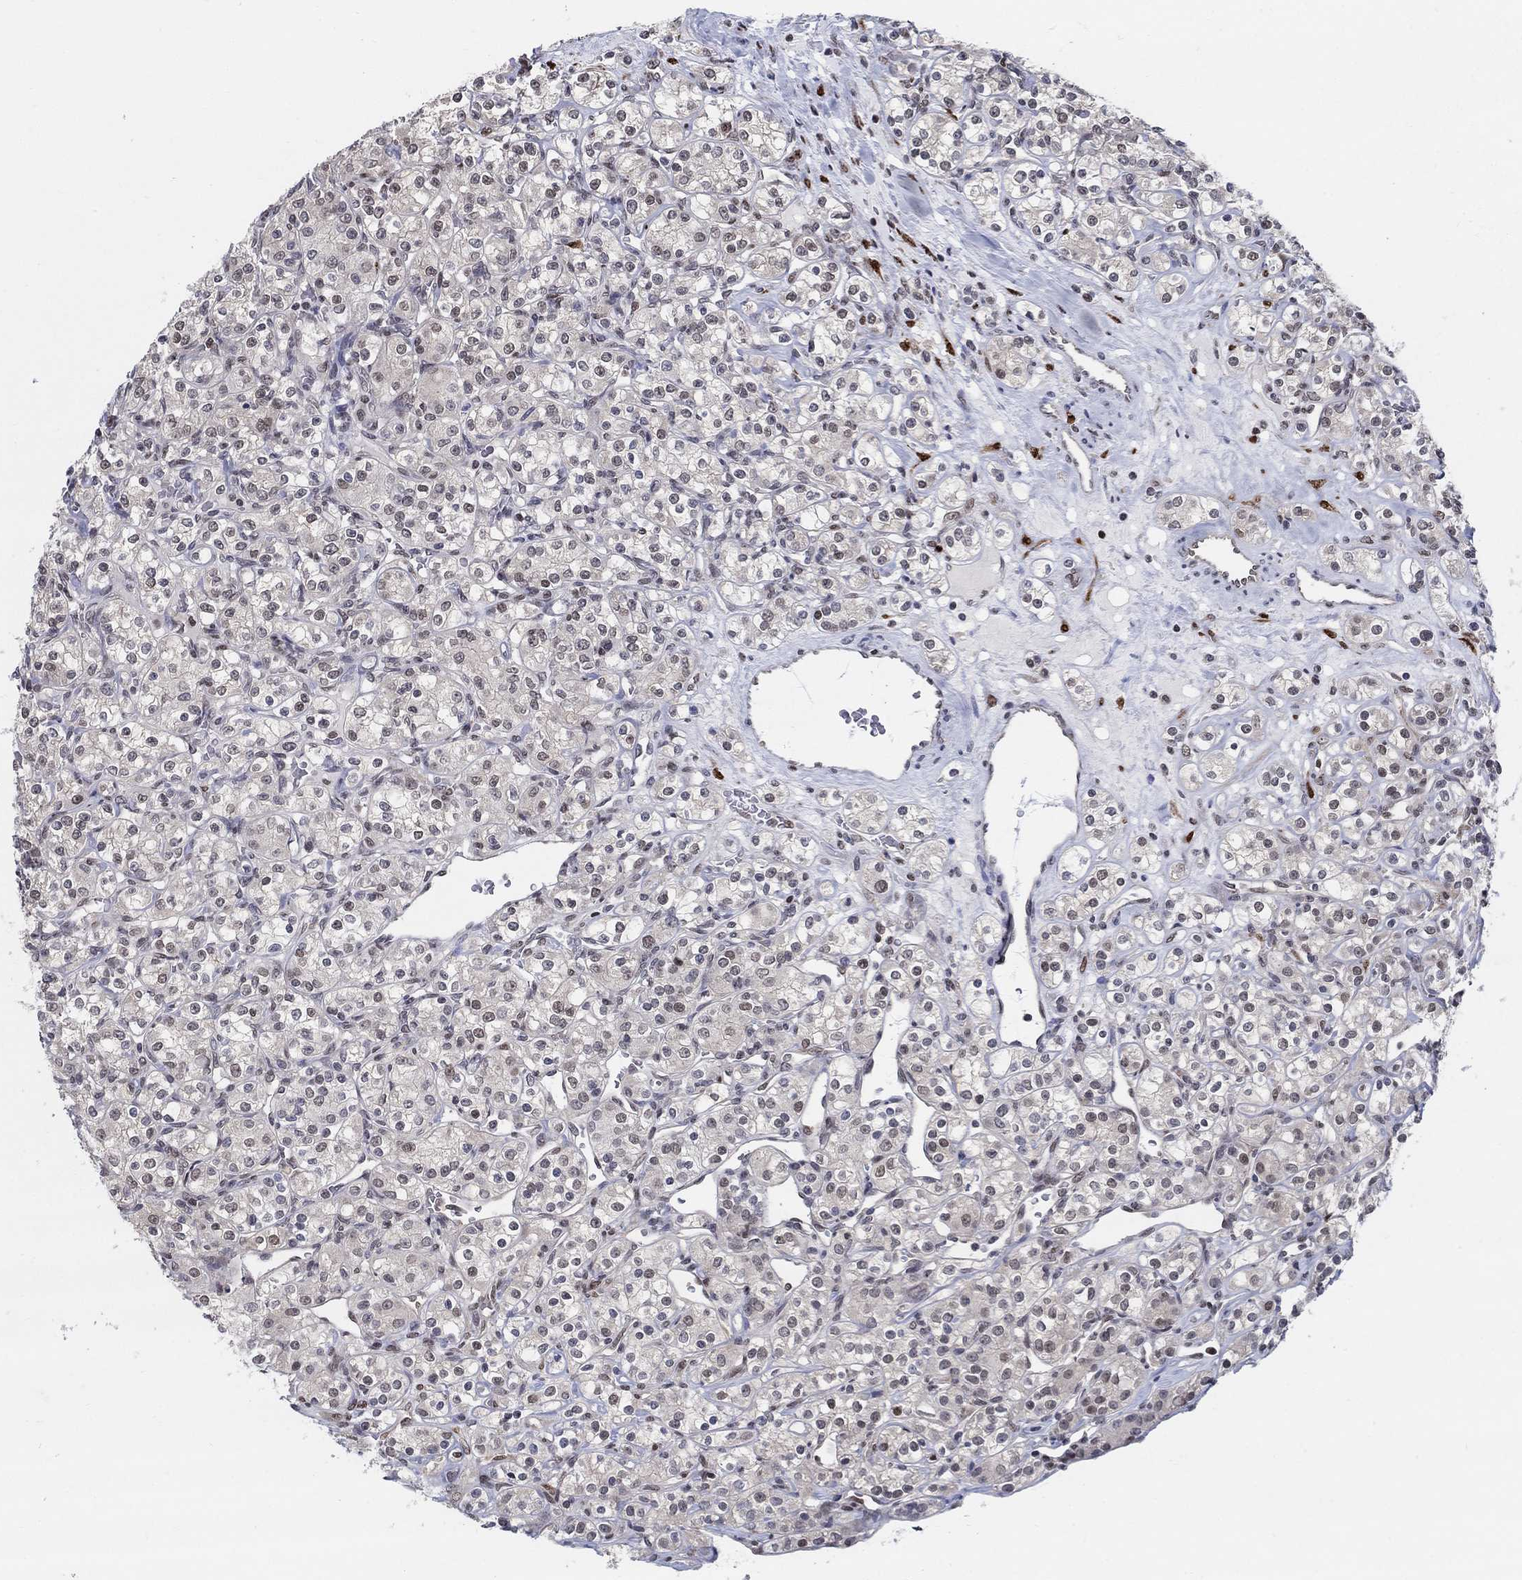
{"staining": {"intensity": "weak", "quantity": "<25%", "location": "nuclear"}, "tissue": "renal cancer", "cell_type": "Tumor cells", "image_type": "cancer", "snomed": [{"axis": "morphology", "description": "Adenocarcinoma, NOS"}, {"axis": "topography", "description": "Kidney"}], "caption": "This is an immunohistochemistry (IHC) photomicrograph of human renal cancer (adenocarcinoma). There is no positivity in tumor cells.", "gene": "CENPE", "patient": {"sex": "male", "age": 77}}